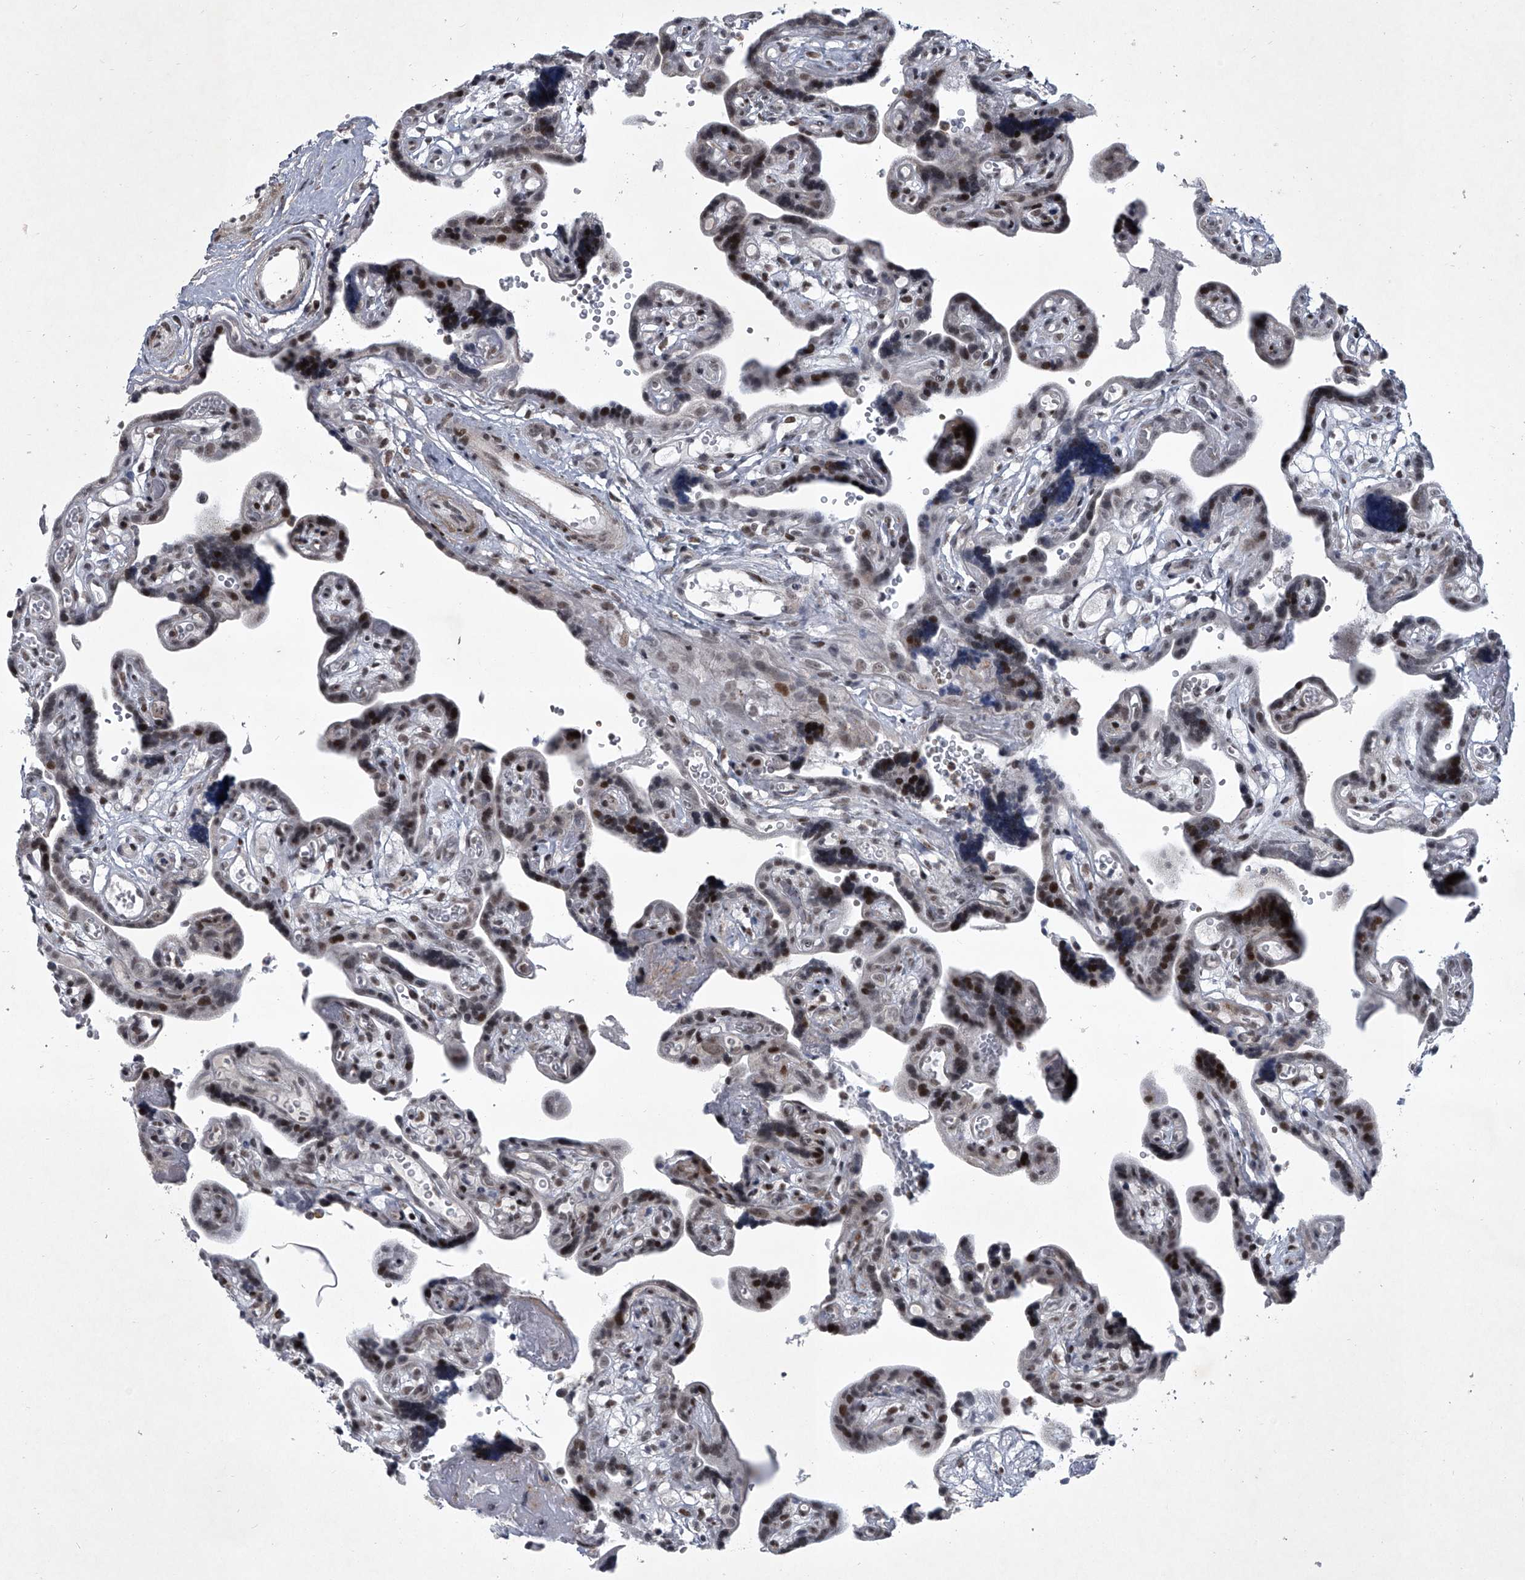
{"staining": {"intensity": "moderate", "quantity": "25%-75%", "location": "nuclear"}, "tissue": "placenta", "cell_type": "Decidual cells", "image_type": "normal", "snomed": [{"axis": "morphology", "description": "Normal tissue, NOS"}, {"axis": "topography", "description": "Placenta"}], "caption": "This image displays IHC staining of benign human placenta, with medium moderate nuclear expression in approximately 25%-75% of decidual cells.", "gene": "MLLT1", "patient": {"sex": "female", "age": 30}}